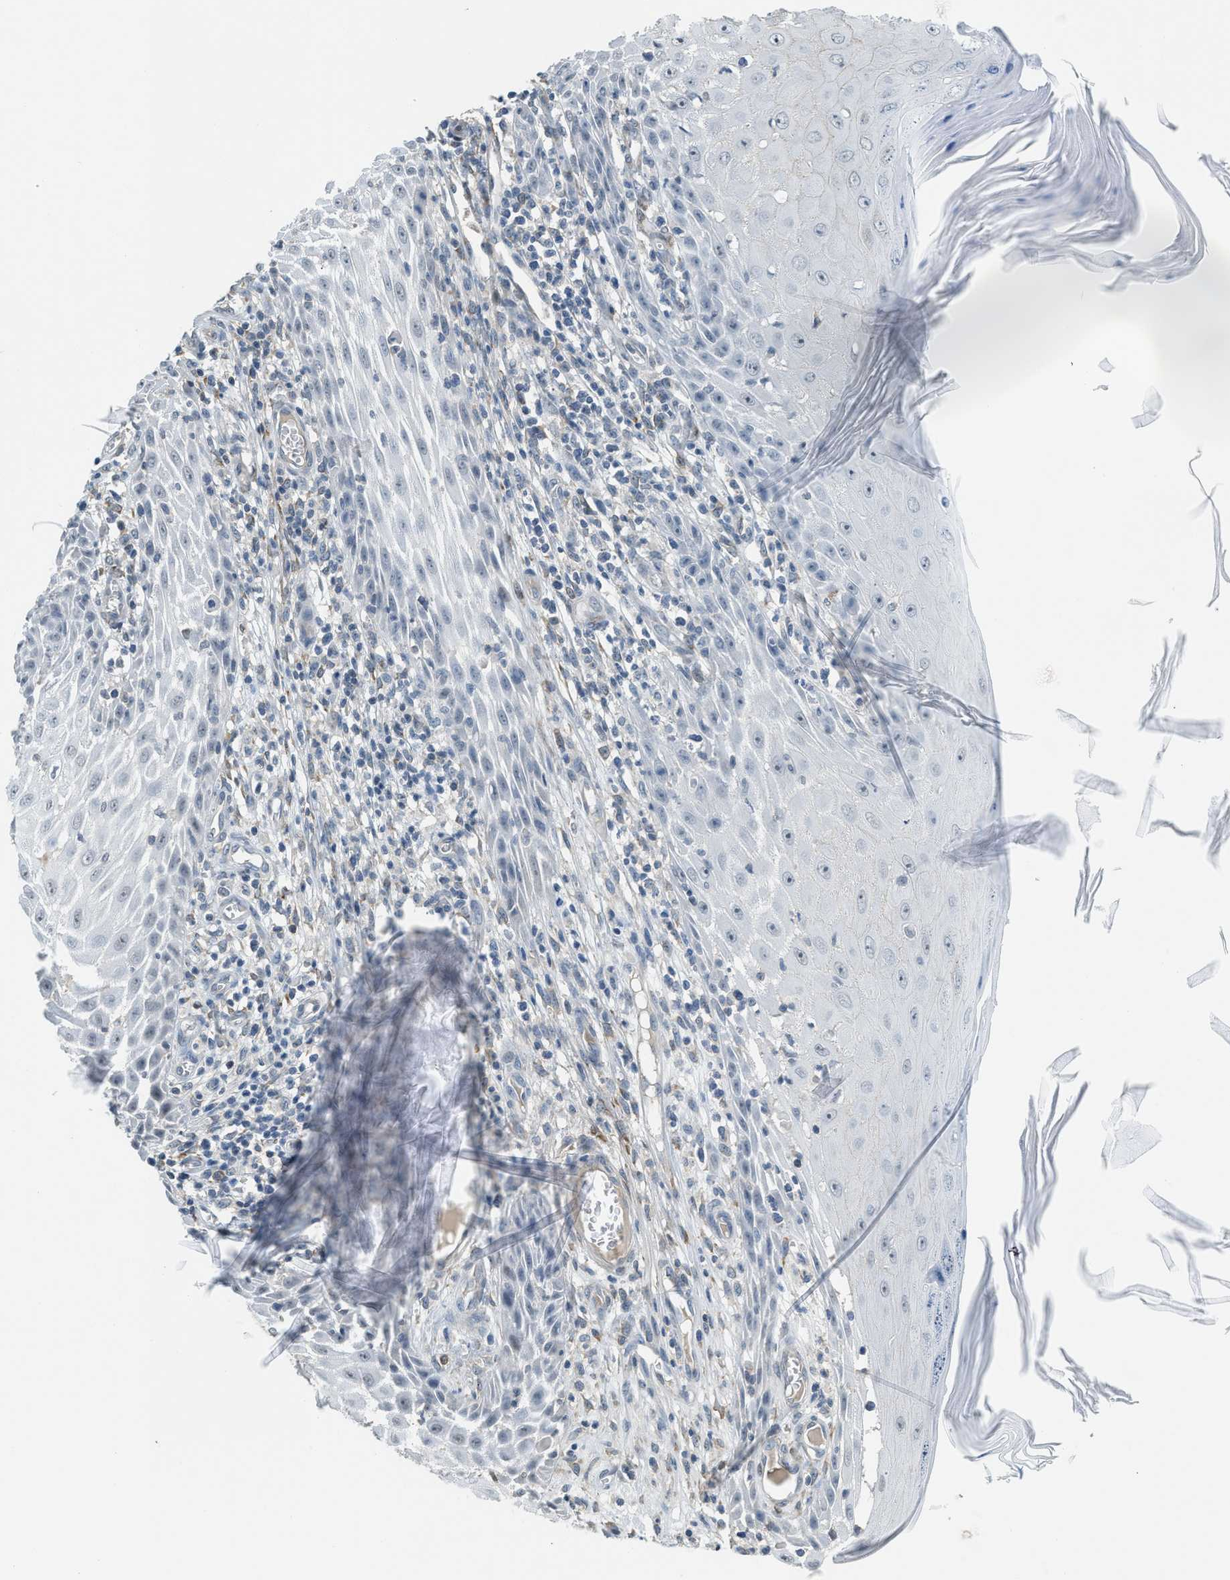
{"staining": {"intensity": "negative", "quantity": "none", "location": "none"}, "tissue": "skin cancer", "cell_type": "Tumor cells", "image_type": "cancer", "snomed": [{"axis": "morphology", "description": "Squamous cell carcinoma, NOS"}, {"axis": "topography", "description": "Skin"}], "caption": "IHC of skin squamous cell carcinoma exhibits no staining in tumor cells. (Stains: DAB IHC with hematoxylin counter stain, Microscopy: brightfield microscopy at high magnification).", "gene": "TMEM154", "patient": {"sex": "female", "age": 73}}